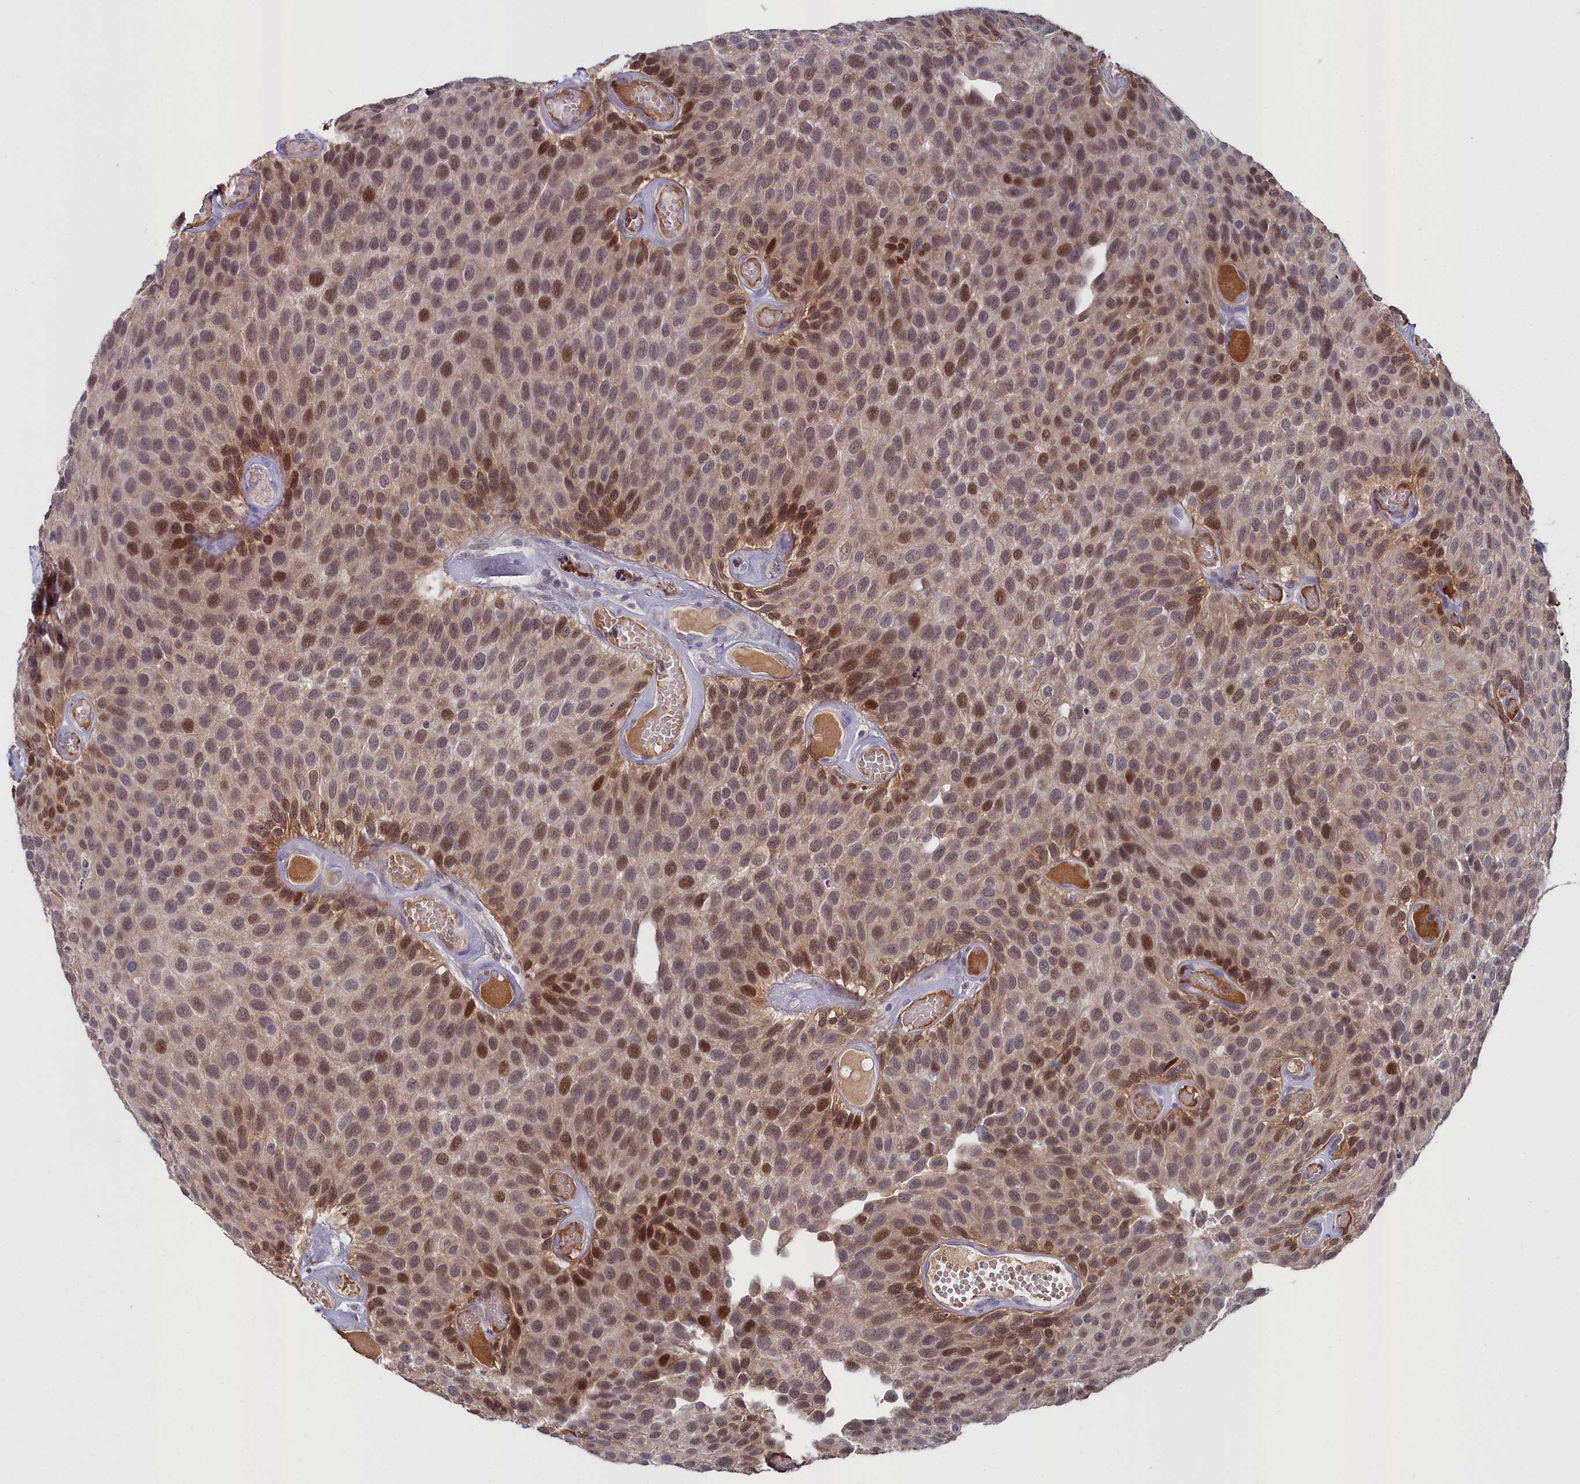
{"staining": {"intensity": "moderate", "quantity": "25%-75%", "location": "nuclear"}, "tissue": "urothelial cancer", "cell_type": "Tumor cells", "image_type": "cancer", "snomed": [{"axis": "morphology", "description": "Urothelial carcinoma, Low grade"}, {"axis": "topography", "description": "Urinary bladder"}], "caption": "About 25%-75% of tumor cells in human urothelial cancer reveal moderate nuclear protein positivity as visualized by brown immunohistochemical staining.", "gene": "KCTD18", "patient": {"sex": "male", "age": 89}}